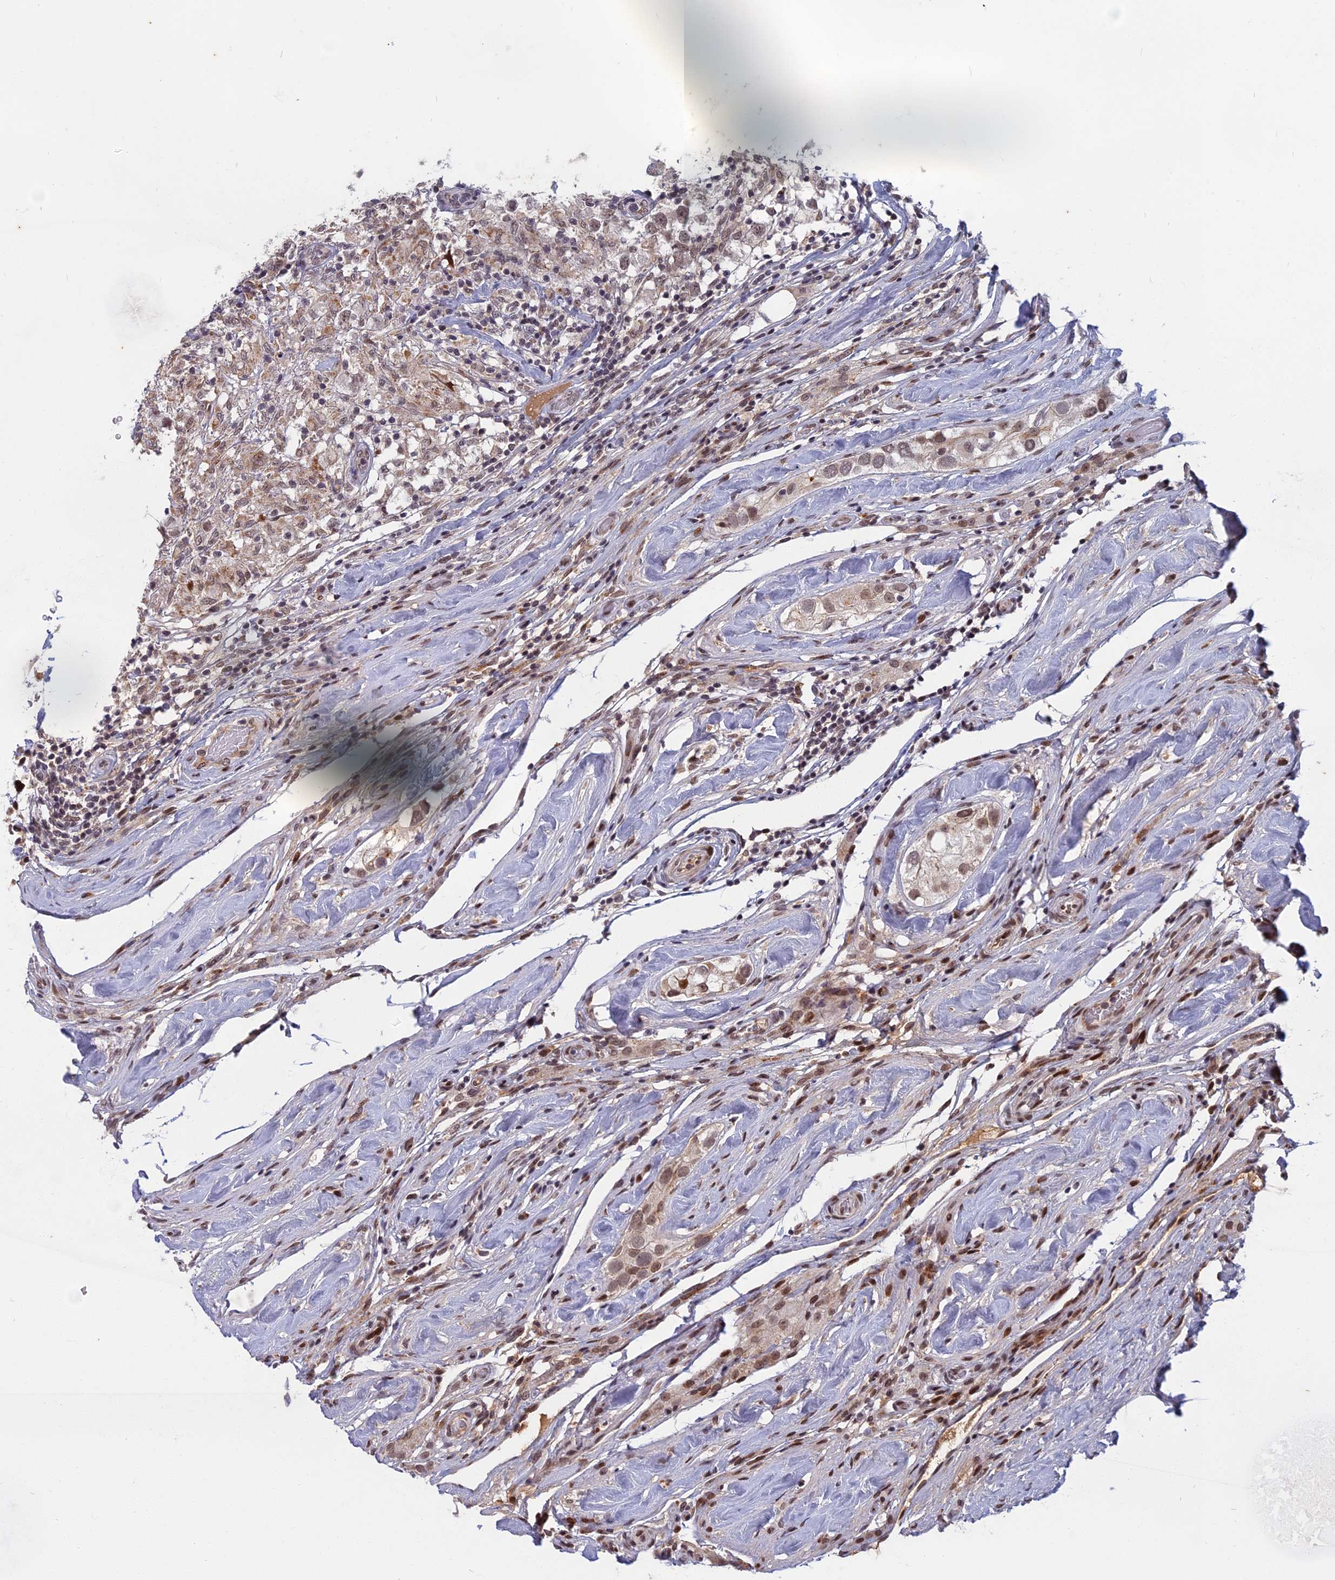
{"staining": {"intensity": "weak", "quantity": ">75%", "location": "nuclear"}, "tissue": "testis cancer", "cell_type": "Tumor cells", "image_type": "cancer", "snomed": [{"axis": "morphology", "description": "Seminoma, NOS"}, {"axis": "topography", "description": "Testis"}], "caption": "A photomicrograph of human testis seminoma stained for a protein displays weak nuclear brown staining in tumor cells. Nuclei are stained in blue.", "gene": "CDC7", "patient": {"sex": "male", "age": 46}}